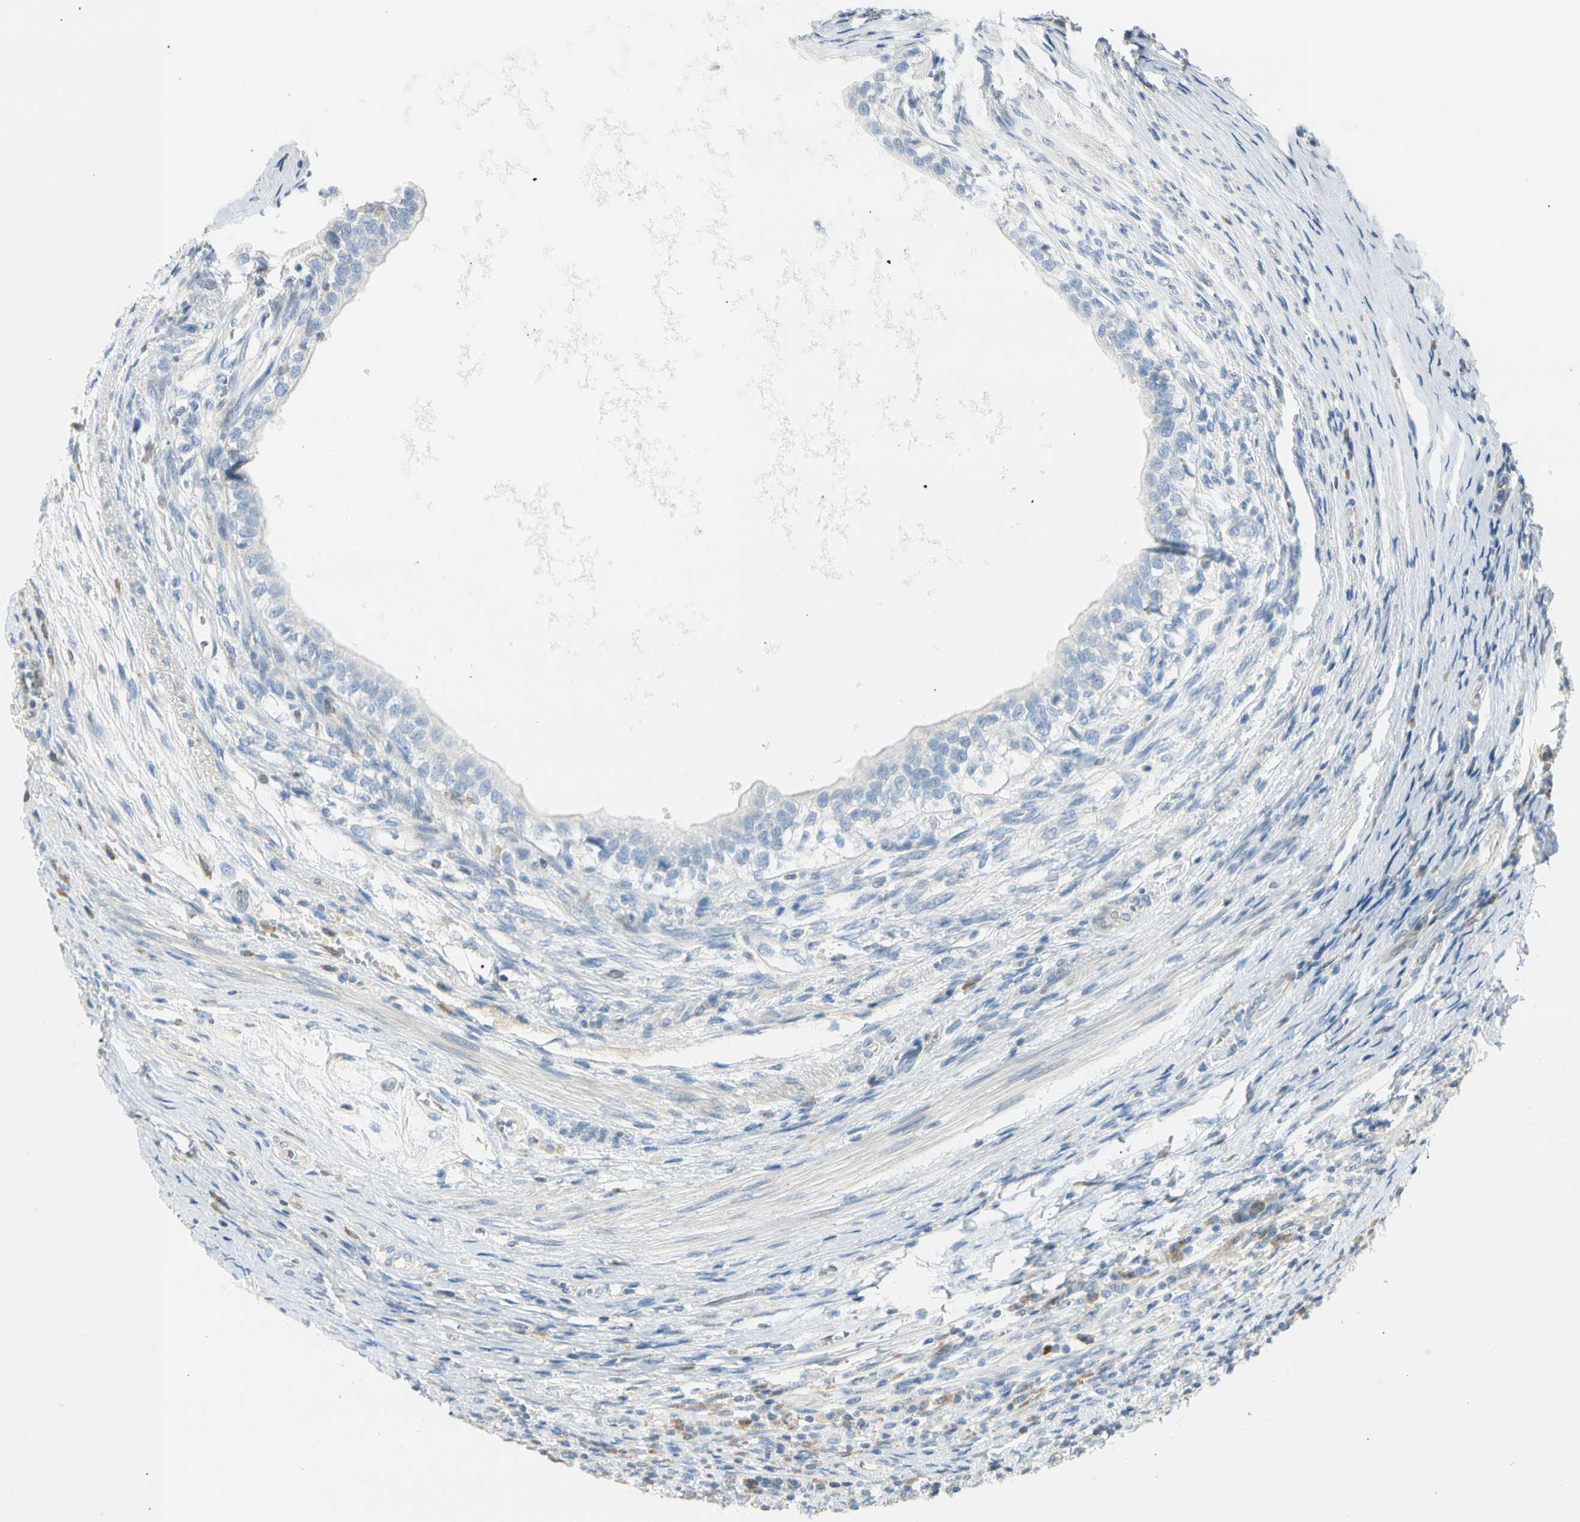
{"staining": {"intensity": "negative", "quantity": "none", "location": "none"}, "tissue": "testis cancer", "cell_type": "Tumor cells", "image_type": "cancer", "snomed": [{"axis": "morphology", "description": "Carcinoma, Embryonal, NOS"}, {"axis": "topography", "description": "Testis"}], "caption": "Immunohistochemistry image of human testis cancer (embryonal carcinoma) stained for a protein (brown), which shows no staining in tumor cells.", "gene": "TNFSF11", "patient": {"sex": "male", "age": 26}}